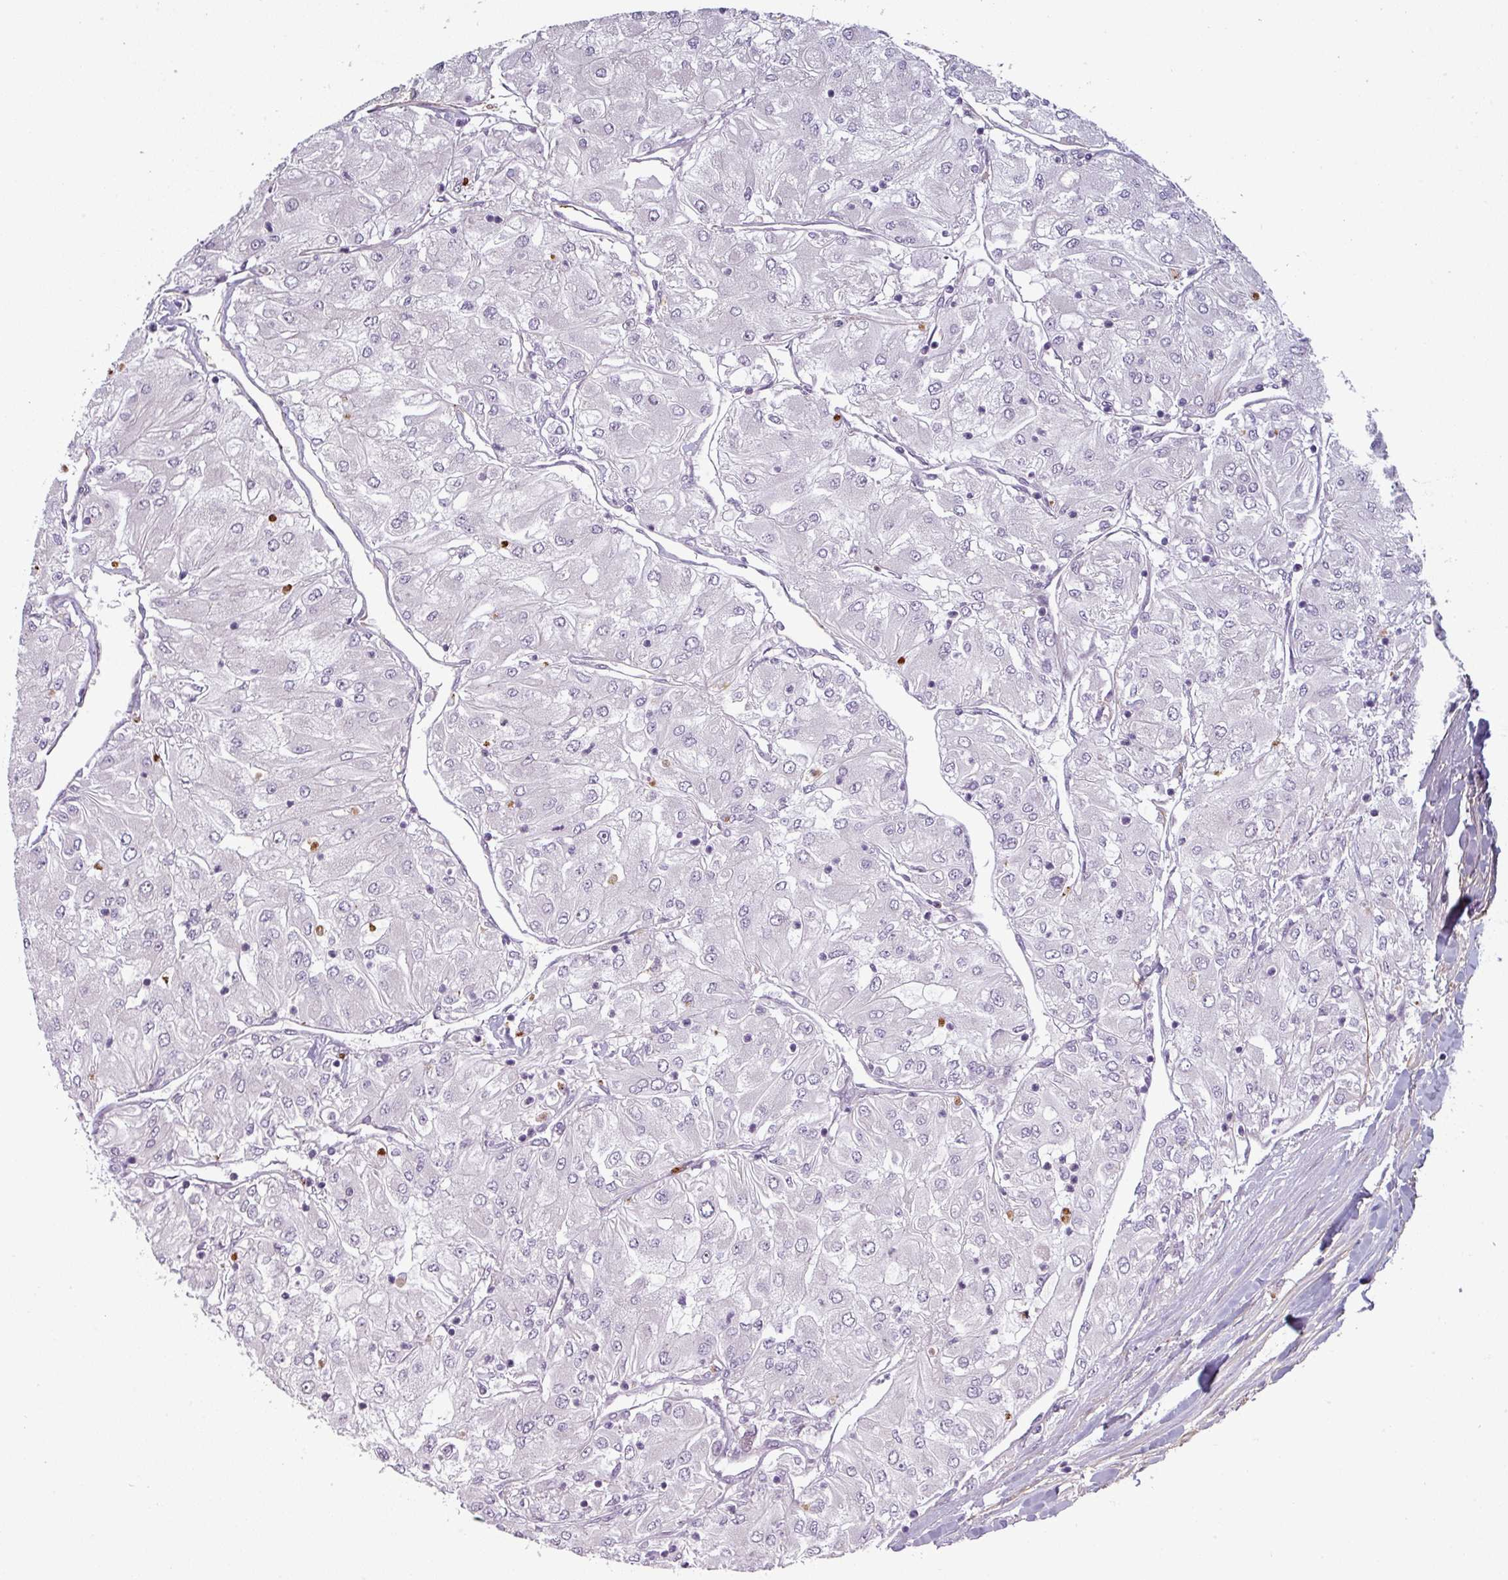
{"staining": {"intensity": "negative", "quantity": "none", "location": "none"}, "tissue": "renal cancer", "cell_type": "Tumor cells", "image_type": "cancer", "snomed": [{"axis": "morphology", "description": "Adenocarcinoma, NOS"}, {"axis": "topography", "description": "Kidney"}], "caption": "Renal cancer was stained to show a protein in brown. There is no significant expression in tumor cells.", "gene": "C2orf16", "patient": {"sex": "male", "age": 80}}